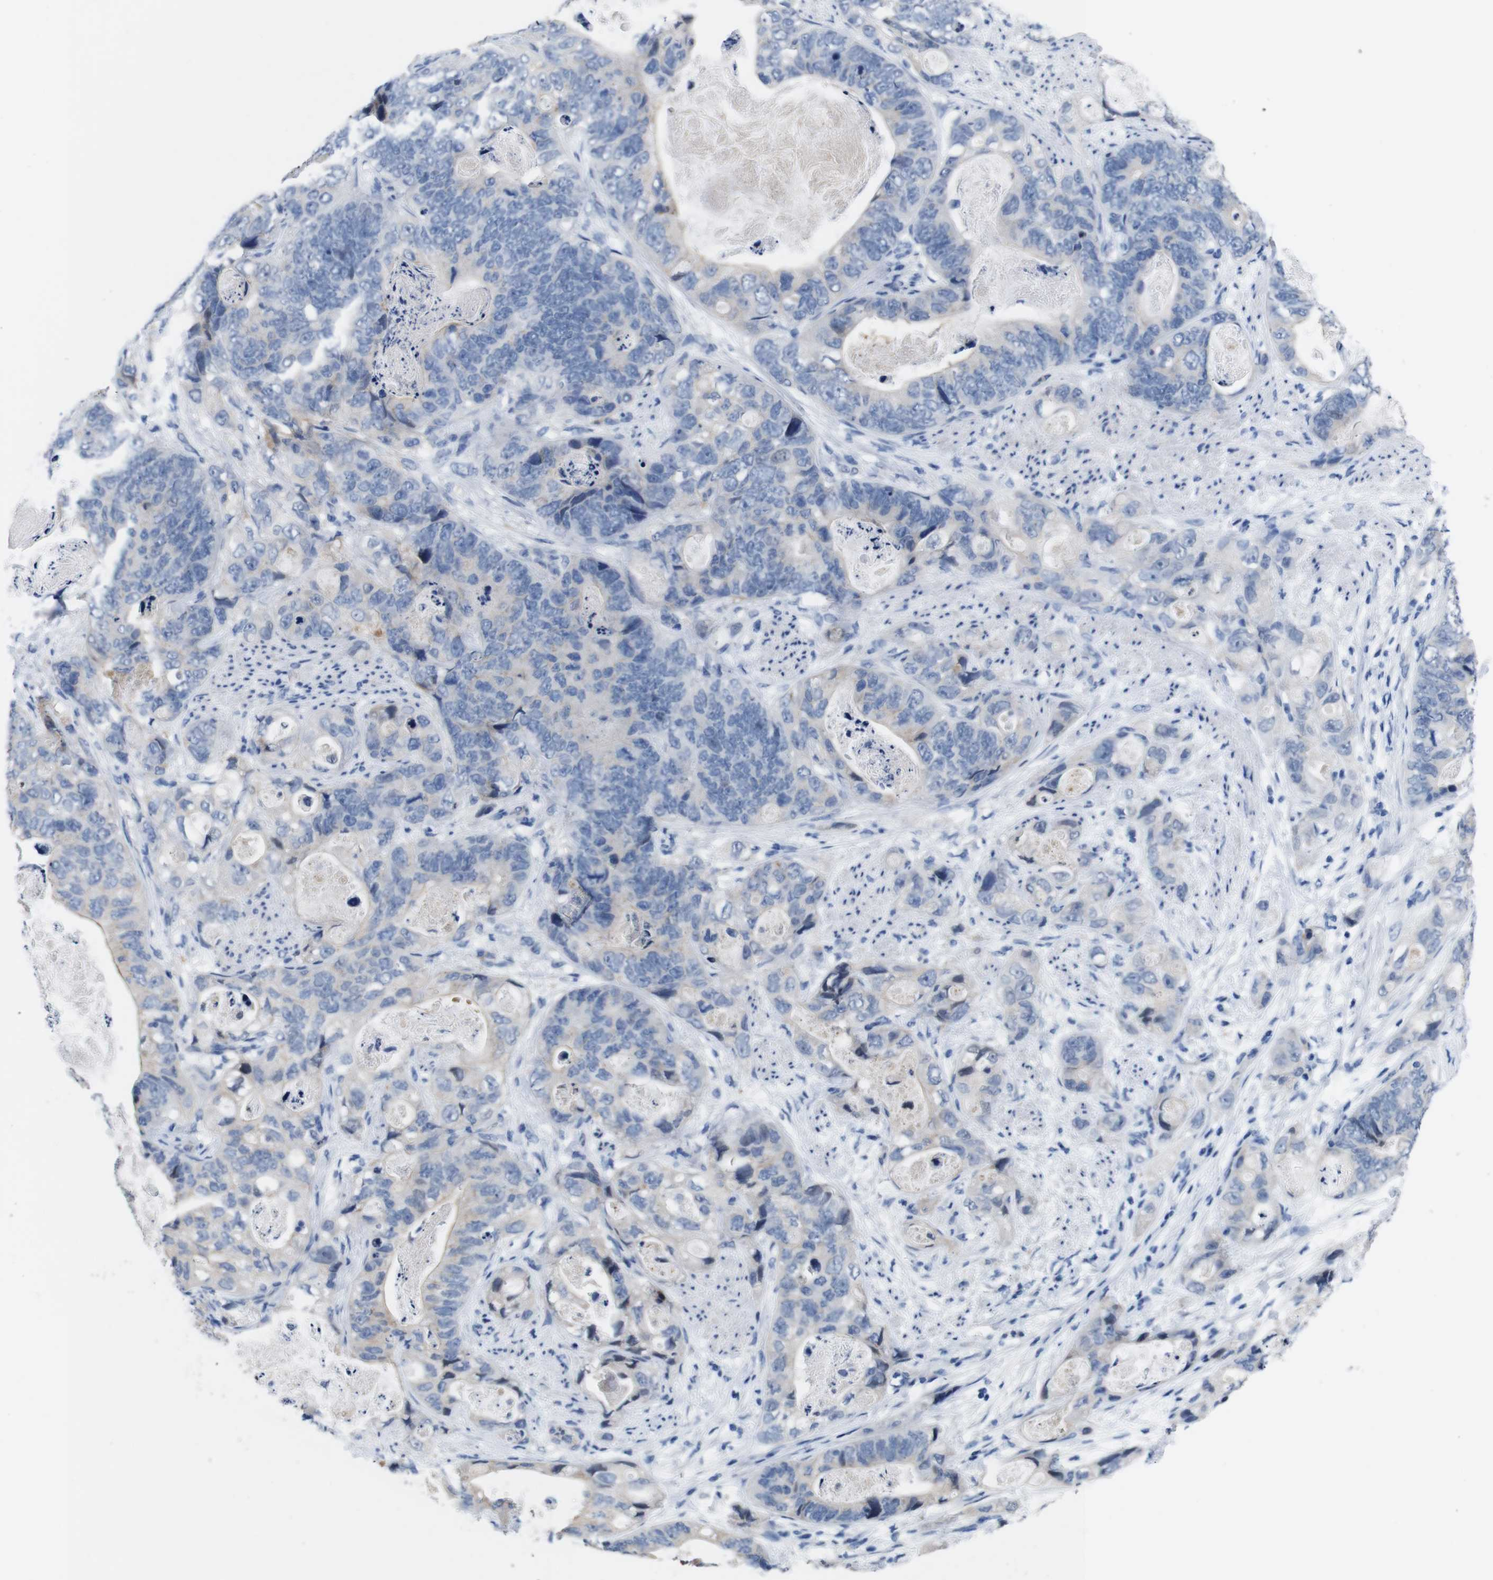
{"staining": {"intensity": "weak", "quantity": "<25%", "location": "cytoplasmic/membranous"}, "tissue": "stomach cancer", "cell_type": "Tumor cells", "image_type": "cancer", "snomed": [{"axis": "morphology", "description": "Adenocarcinoma, NOS"}, {"axis": "topography", "description": "Stomach"}], "caption": "Stomach adenocarcinoma stained for a protein using IHC exhibits no expression tumor cells.", "gene": "C1RL", "patient": {"sex": "female", "age": 89}}